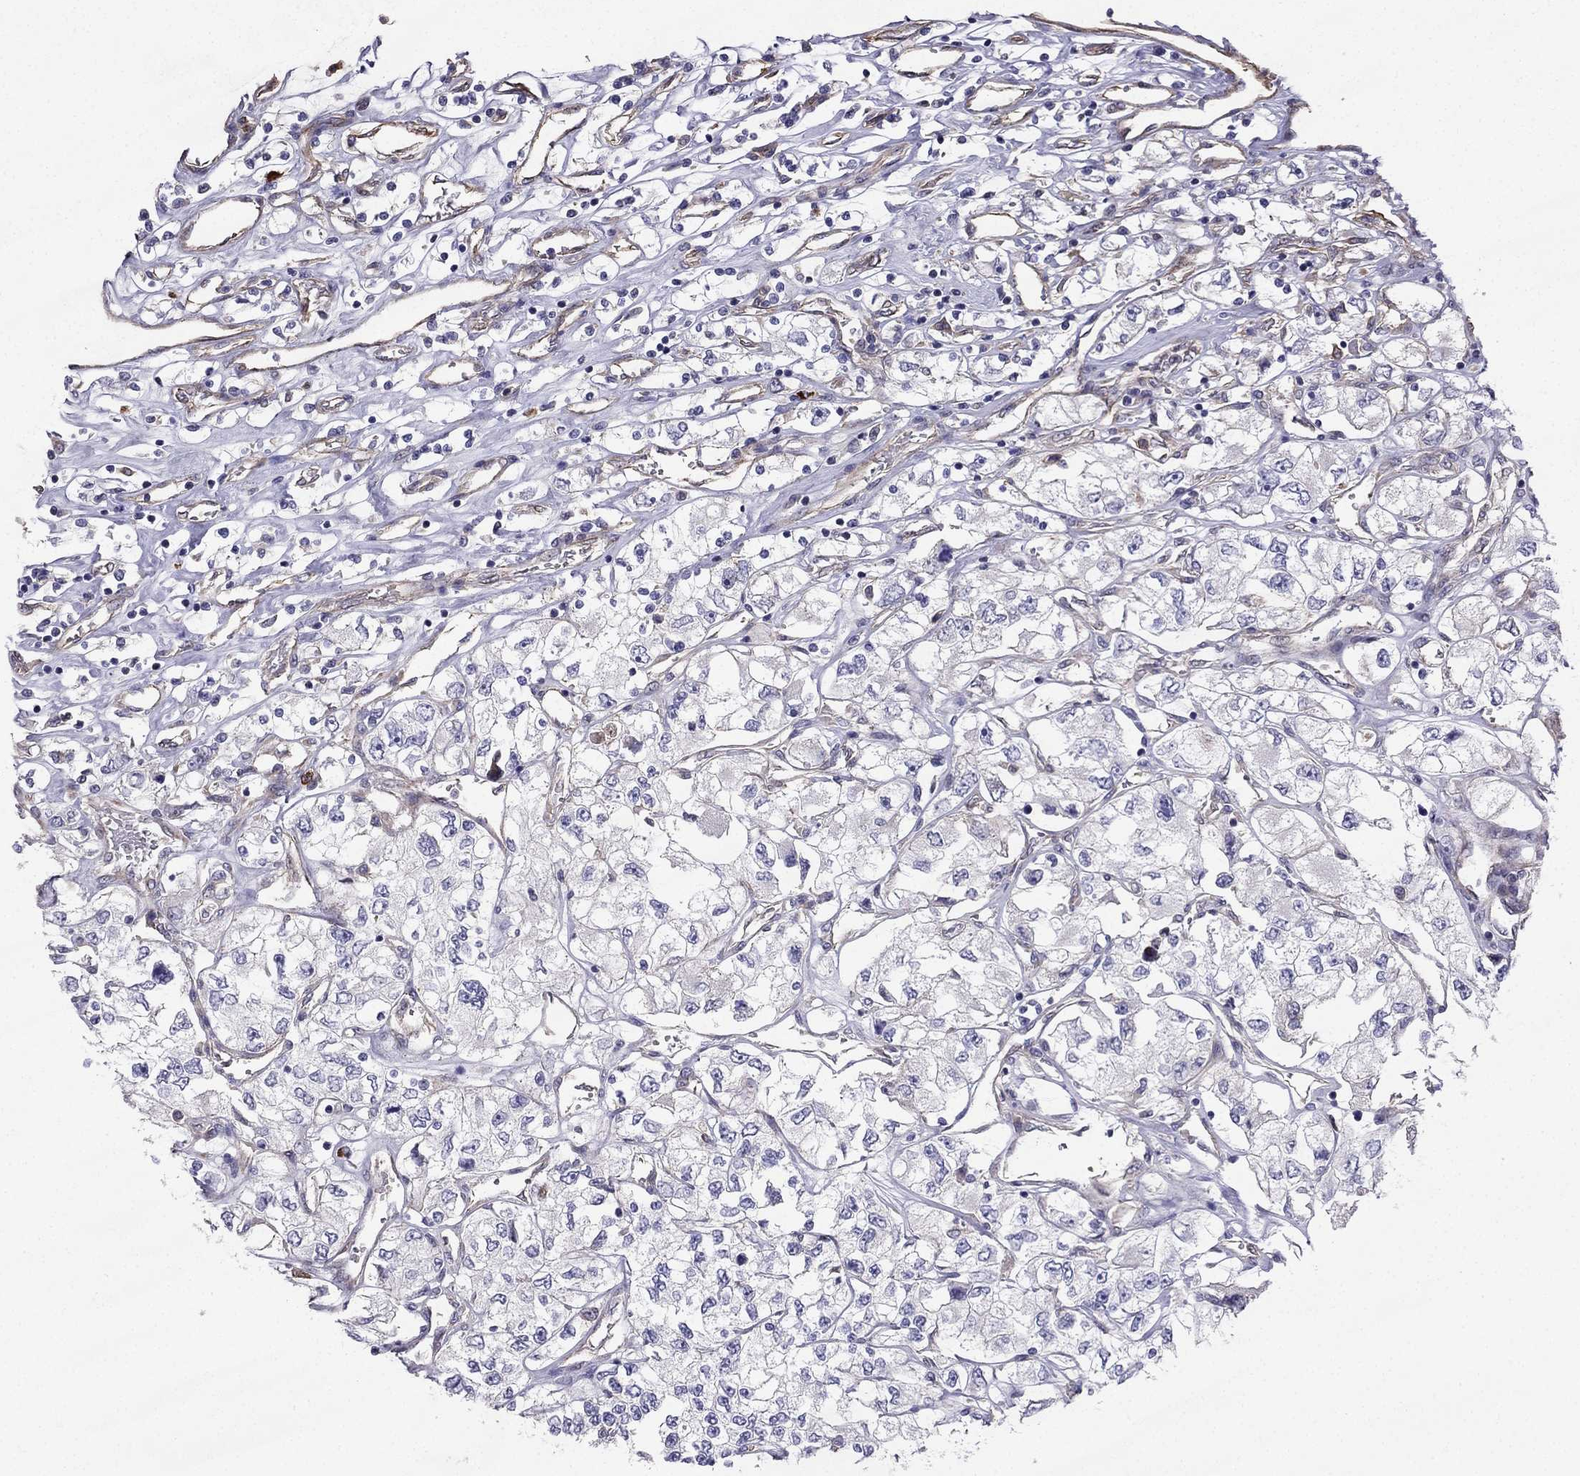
{"staining": {"intensity": "negative", "quantity": "none", "location": "none"}, "tissue": "renal cancer", "cell_type": "Tumor cells", "image_type": "cancer", "snomed": [{"axis": "morphology", "description": "Adenocarcinoma, NOS"}, {"axis": "topography", "description": "Kidney"}], "caption": "Immunohistochemical staining of adenocarcinoma (renal) shows no significant staining in tumor cells. Brightfield microscopy of immunohistochemistry stained with DAB (3,3'-diaminobenzidine) (brown) and hematoxylin (blue), captured at high magnification.", "gene": "ENOX1", "patient": {"sex": "female", "age": 59}}